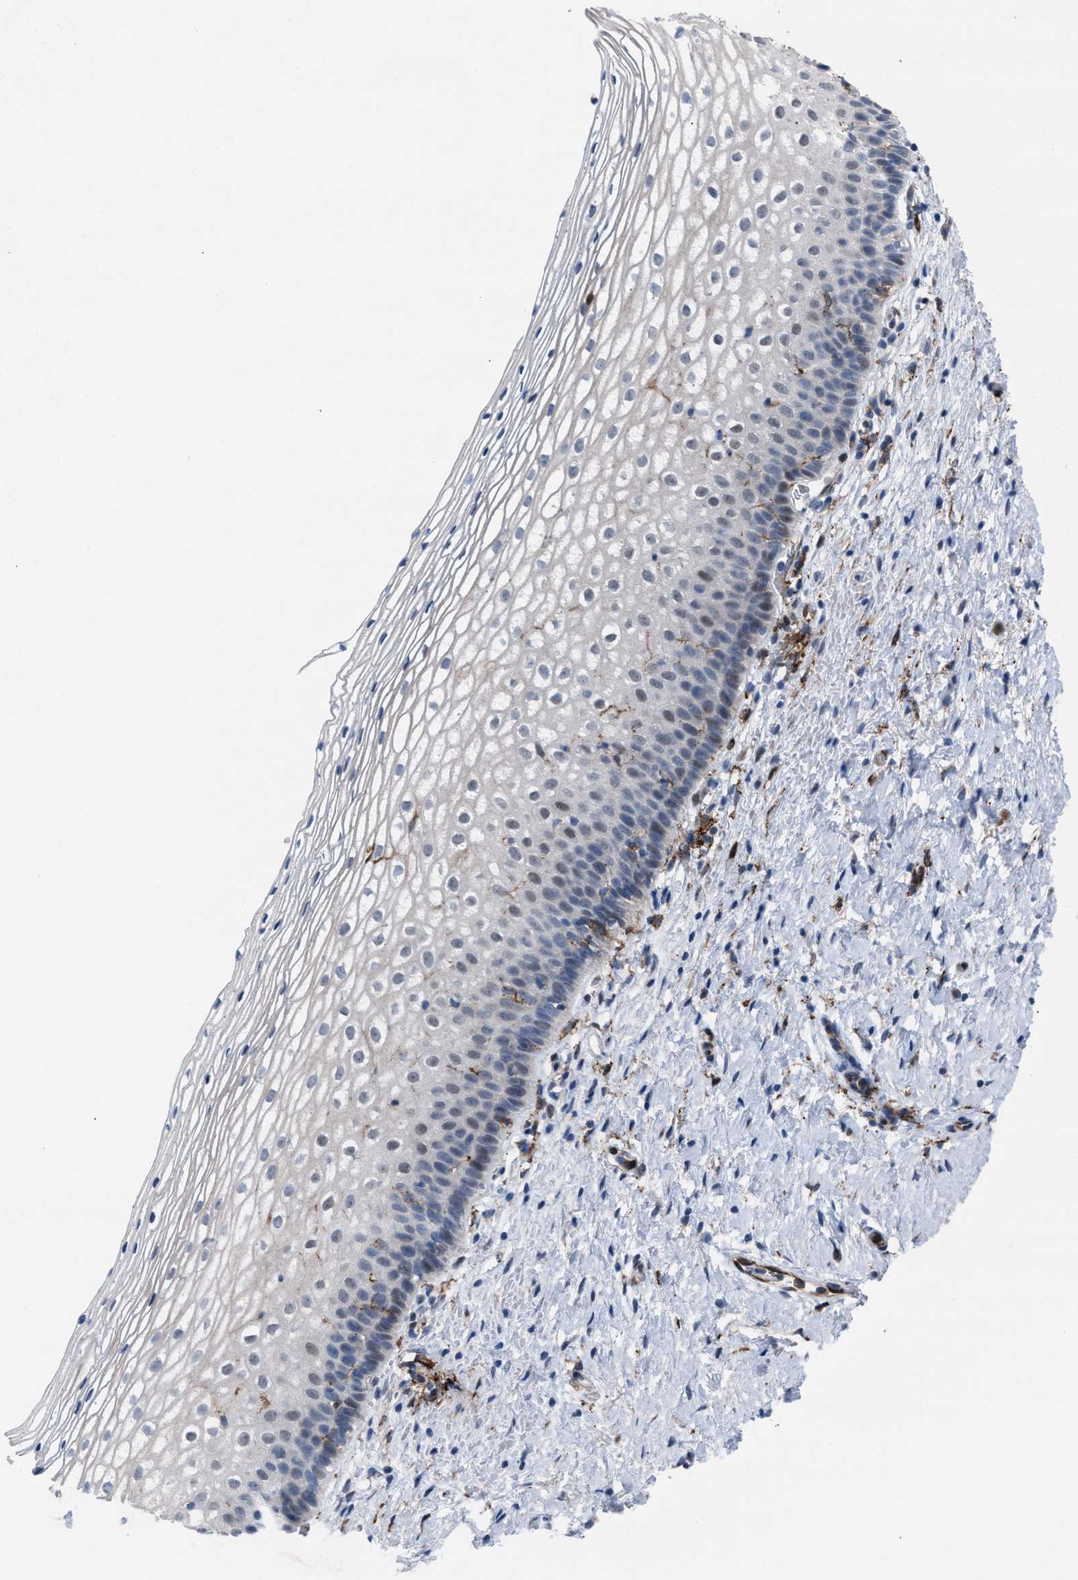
{"staining": {"intensity": "negative", "quantity": "none", "location": "none"}, "tissue": "cervix", "cell_type": "Squamous epithelial cells", "image_type": "normal", "snomed": [{"axis": "morphology", "description": "Normal tissue, NOS"}, {"axis": "topography", "description": "Cervix"}], "caption": "This is a image of IHC staining of benign cervix, which shows no expression in squamous epithelial cells.", "gene": "SLC47A1", "patient": {"sex": "female", "age": 72}}